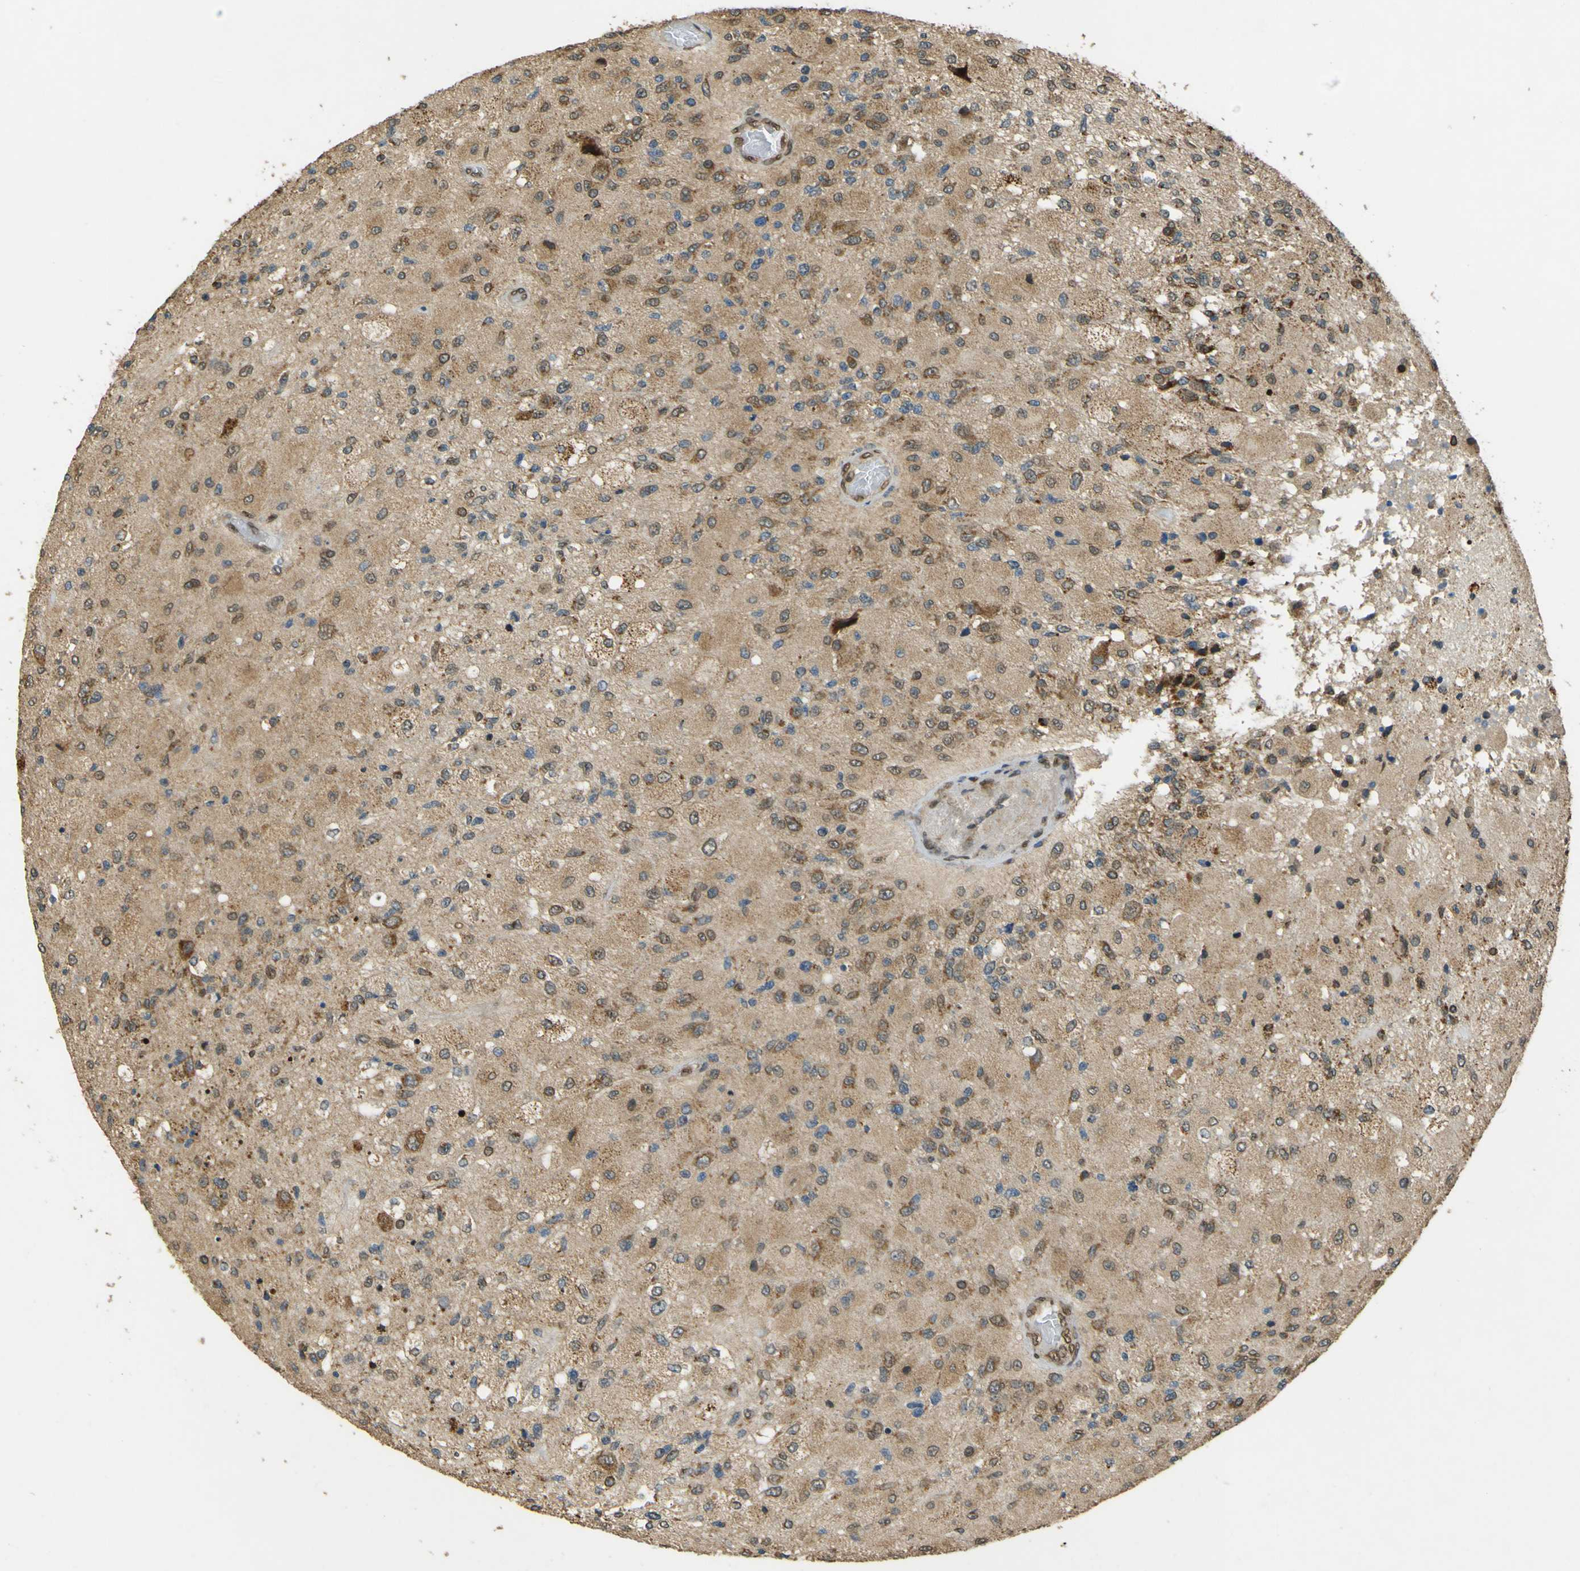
{"staining": {"intensity": "moderate", "quantity": "25%-75%", "location": "cytoplasmic/membranous,nuclear"}, "tissue": "glioma", "cell_type": "Tumor cells", "image_type": "cancer", "snomed": [{"axis": "morphology", "description": "Normal tissue, NOS"}, {"axis": "morphology", "description": "Glioma, malignant, High grade"}, {"axis": "topography", "description": "Cerebral cortex"}], "caption": "The immunohistochemical stain labels moderate cytoplasmic/membranous and nuclear positivity in tumor cells of glioma tissue. (DAB IHC with brightfield microscopy, high magnification).", "gene": "GALNT1", "patient": {"sex": "male", "age": 77}}